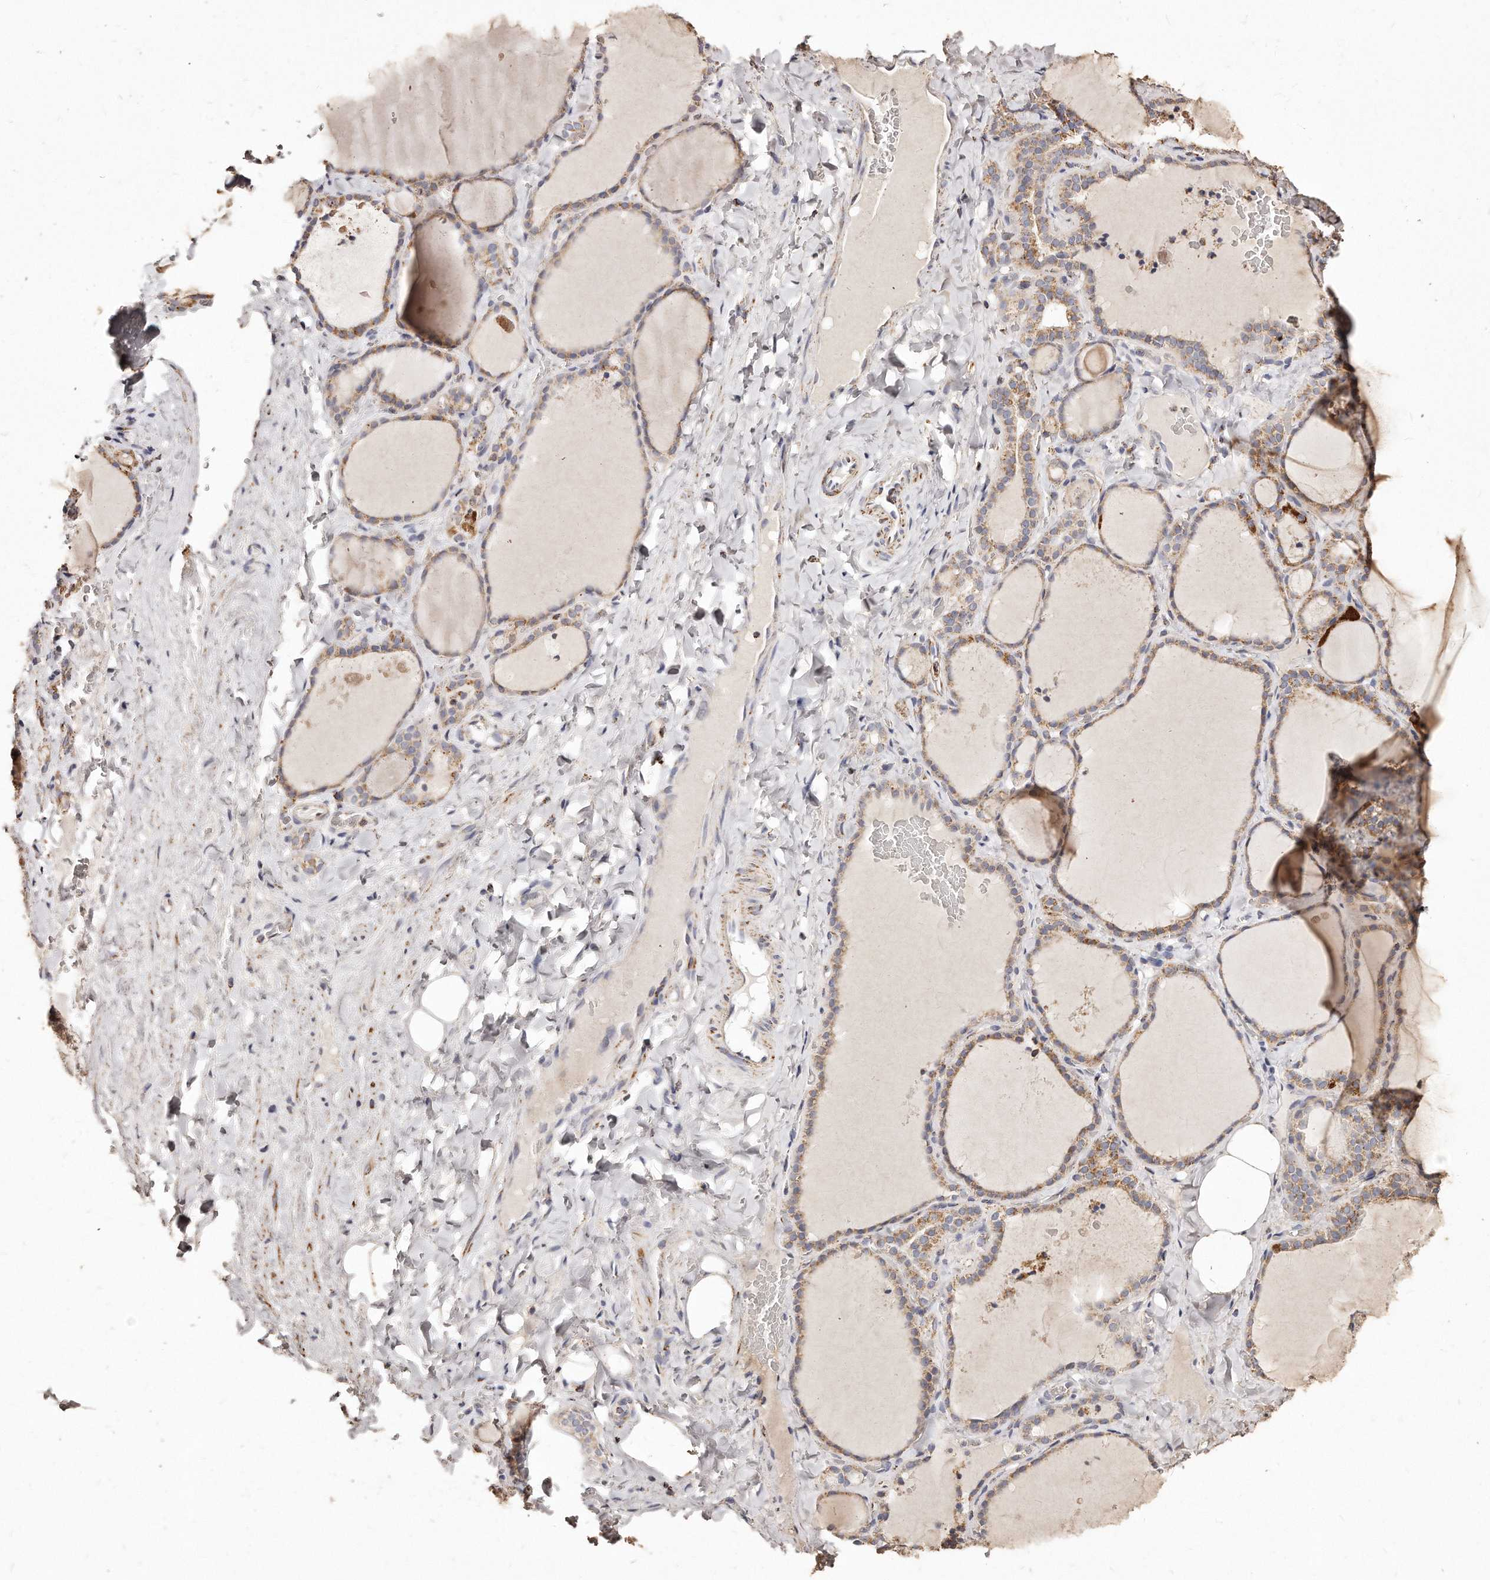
{"staining": {"intensity": "moderate", "quantity": ">75%", "location": "cytoplasmic/membranous"}, "tissue": "thyroid gland", "cell_type": "Glandular cells", "image_type": "normal", "snomed": [{"axis": "morphology", "description": "Normal tissue, NOS"}, {"axis": "topography", "description": "Thyroid gland"}], "caption": "This image demonstrates IHC staining of unremarkable human thyroid gland, with medium moderate cytoplasmic/membranous expression in approximately >75% of glandular cells.", "gene": "RTKN", "patient": {"sex": "female", "age": 22}}